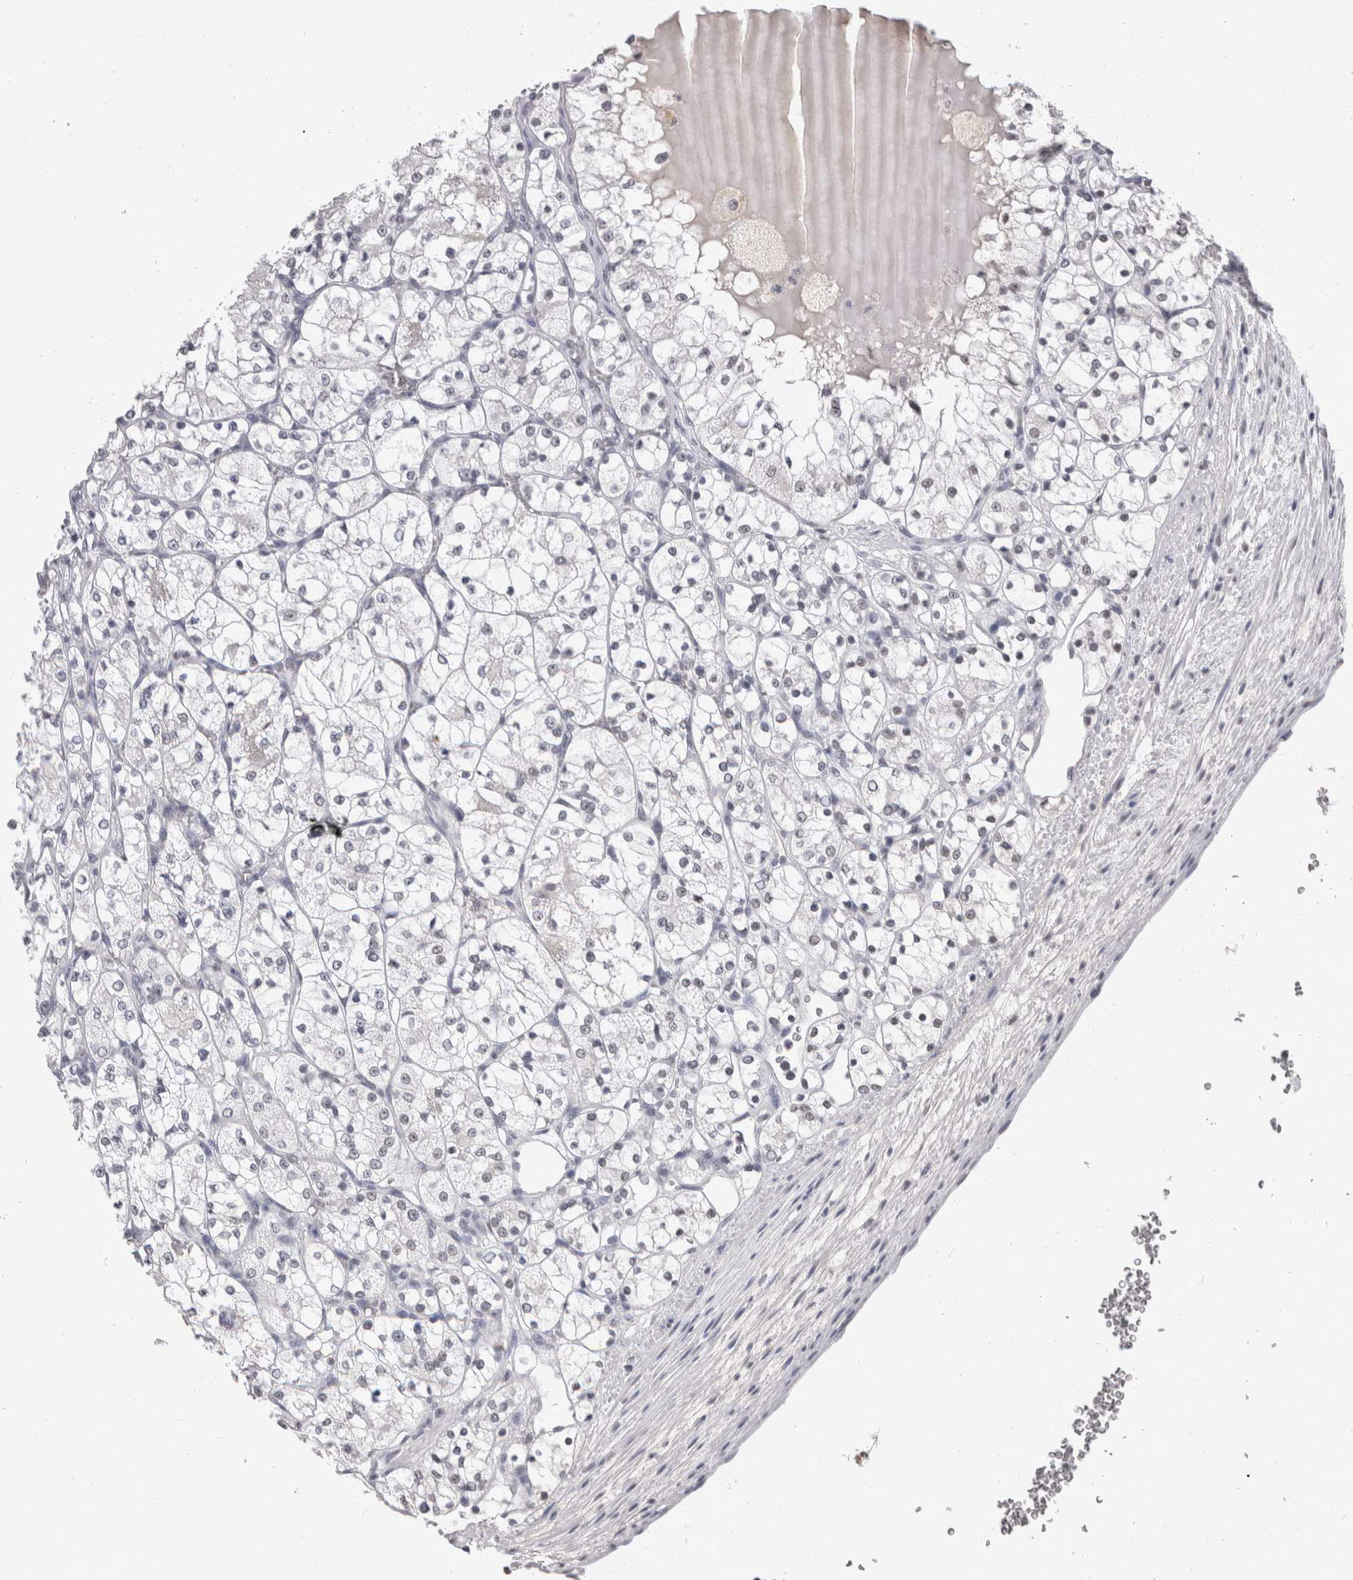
{"staining": {"intensity": "weak", "quantity": "25%-75%", "location": "nuclear"}, "tissue": "renal cancer", "cell_type": "Tumor cells", "image_type": "cancer", "snomed": [{"axis": "morphology", "description": "Adenocarcinoma, NOS"}, {"axis": "topography", "description": "Kidney"}], "caption": "This micrograph exhibits IHC staining of adenocarcinoma (renal), with low weak nuclear expression in approximately 25%-75% of tumor cells.", "gene": "DDX17", "patient": {"sex": "female", "age": 69}}